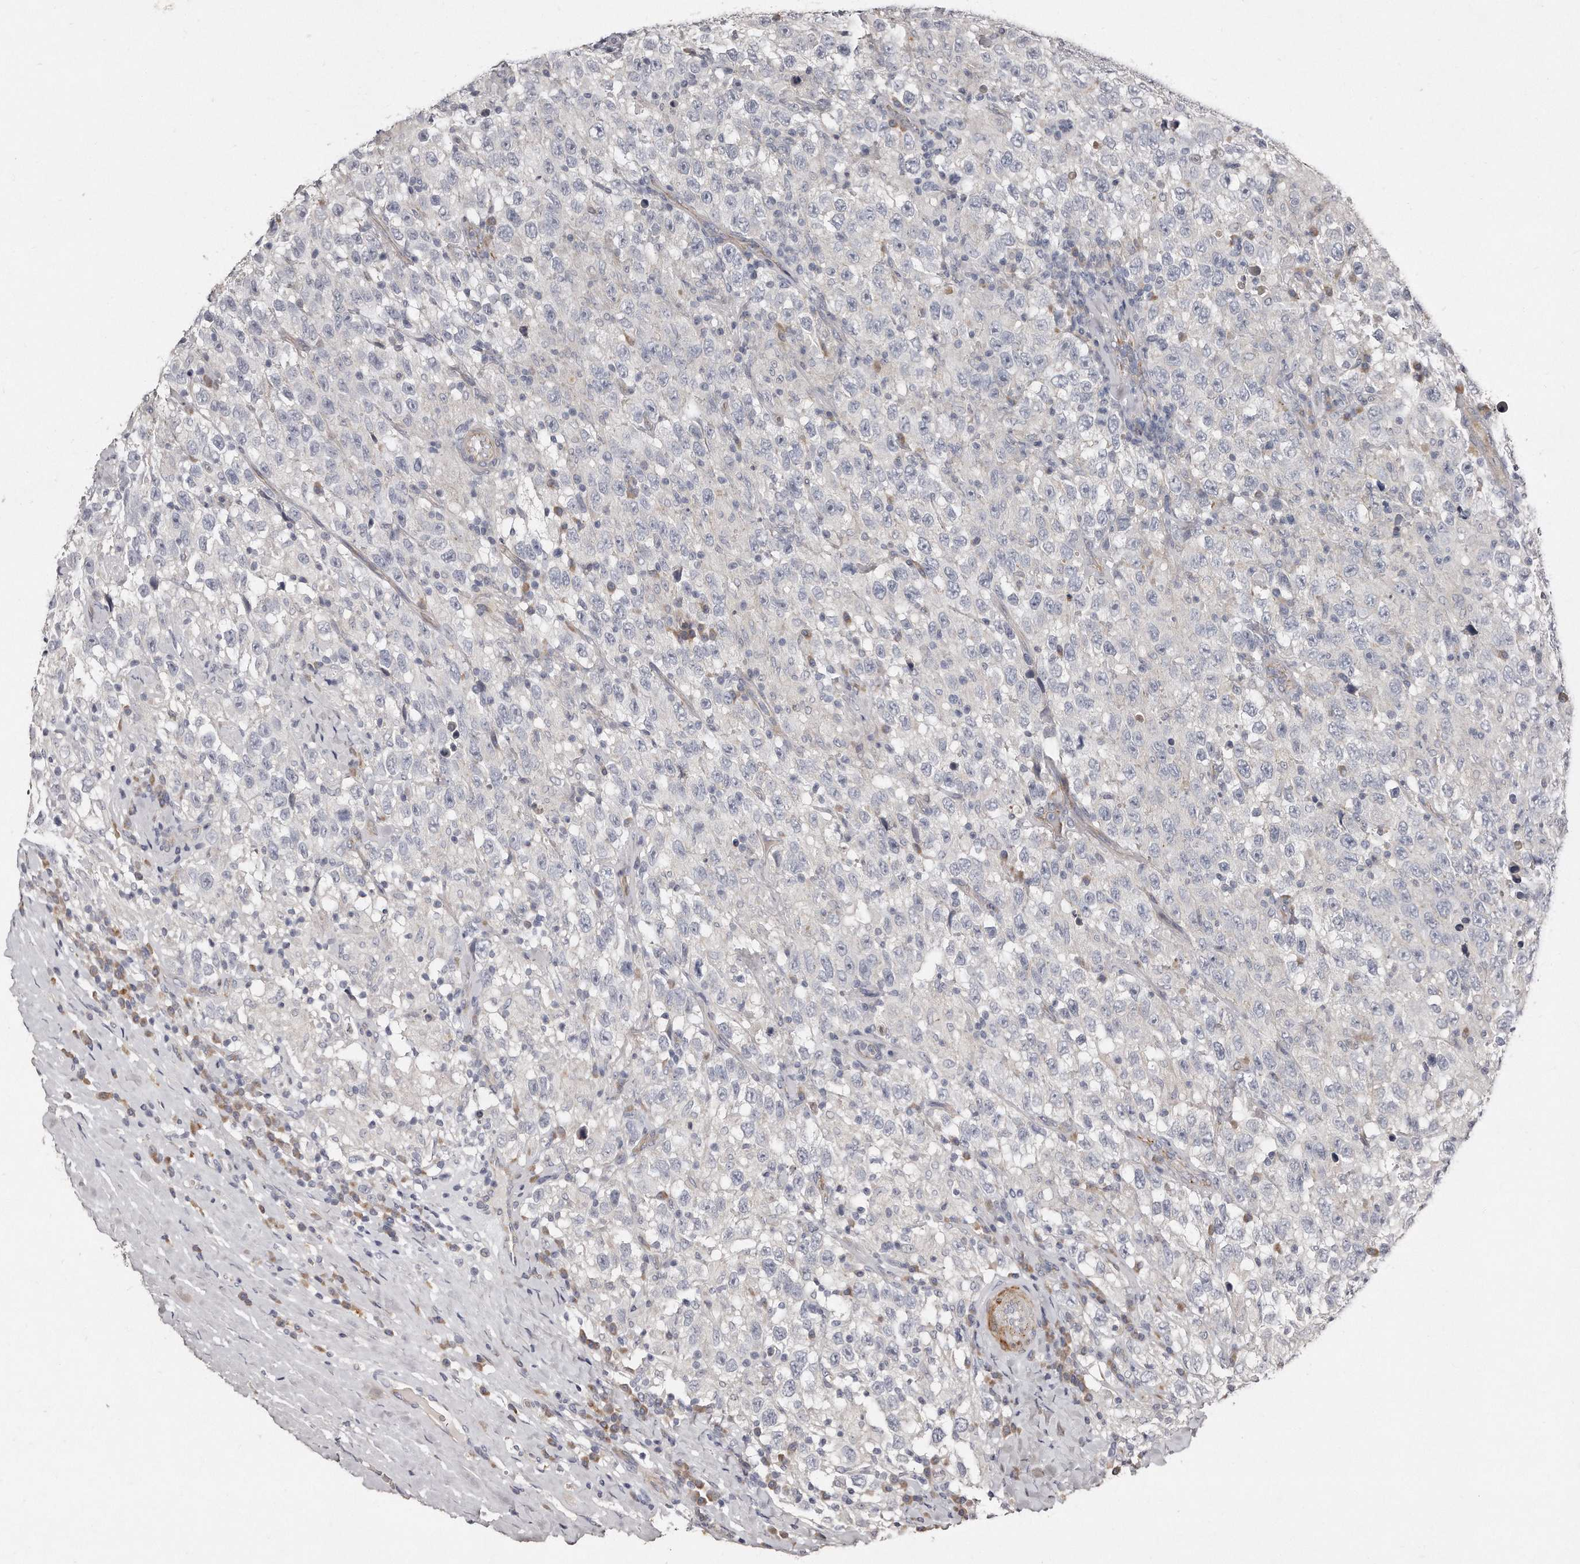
{"staining": {"intensity": "negative", "quantity": "none", "location": "none"}, "tissue": "testis cancer", "cell_type": "Tumor cells", "image_type": "cancer", "snomed": [{"axis": "morphology", "description": "Seminoma, NOS"}, {"axis": "topography", "description": "Testis"}], "caption": "DAB (3,3'-diaminobenzidine) immunohistochemical staining of seminoma (testis) exhibits no significant expression in tumor cells.", "gene": "TECR", "patient": {"sex": "male", "age": 41}}